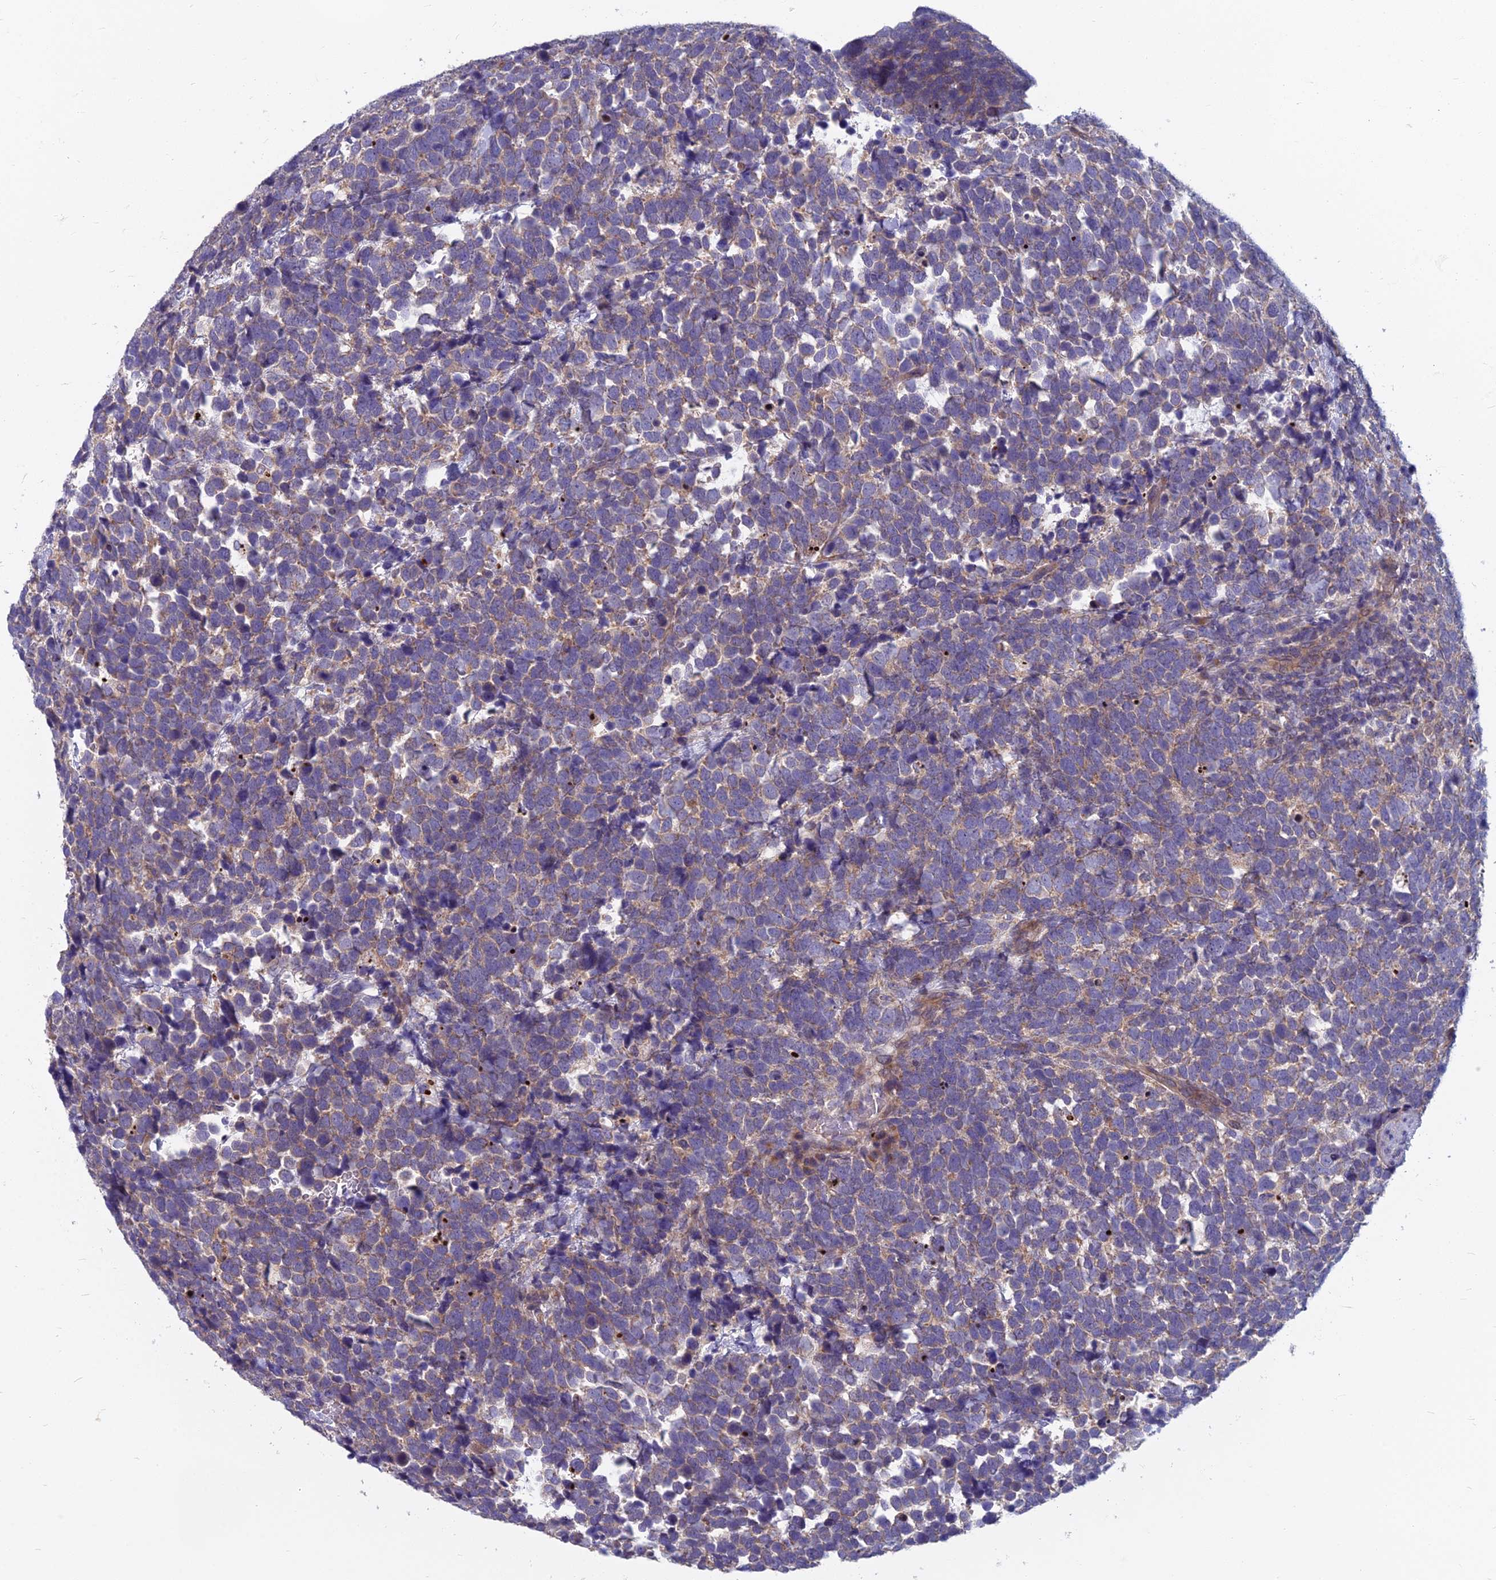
{"staining": {"intensity": "weak", "quantity": ">75%", "location": "cytoplasmic/membranous"}, "tissue": "urothelial cancer", "cell_type": "Tumor cells", "image_type": "cancer", "snomed": [{"axis": "morphology", "description": "Urothelial carcinoma, High grade"}, {"axis": "topography", "description": "Urinary bladder"}], "caption": "Brown immunohistochemical staining in urothelial cancer exhibits weak cytoplasmic/membranous positivity in about >75% of tumor cells.", "gene": "COX20", "patient": {"sex": "female", "age": 82}}